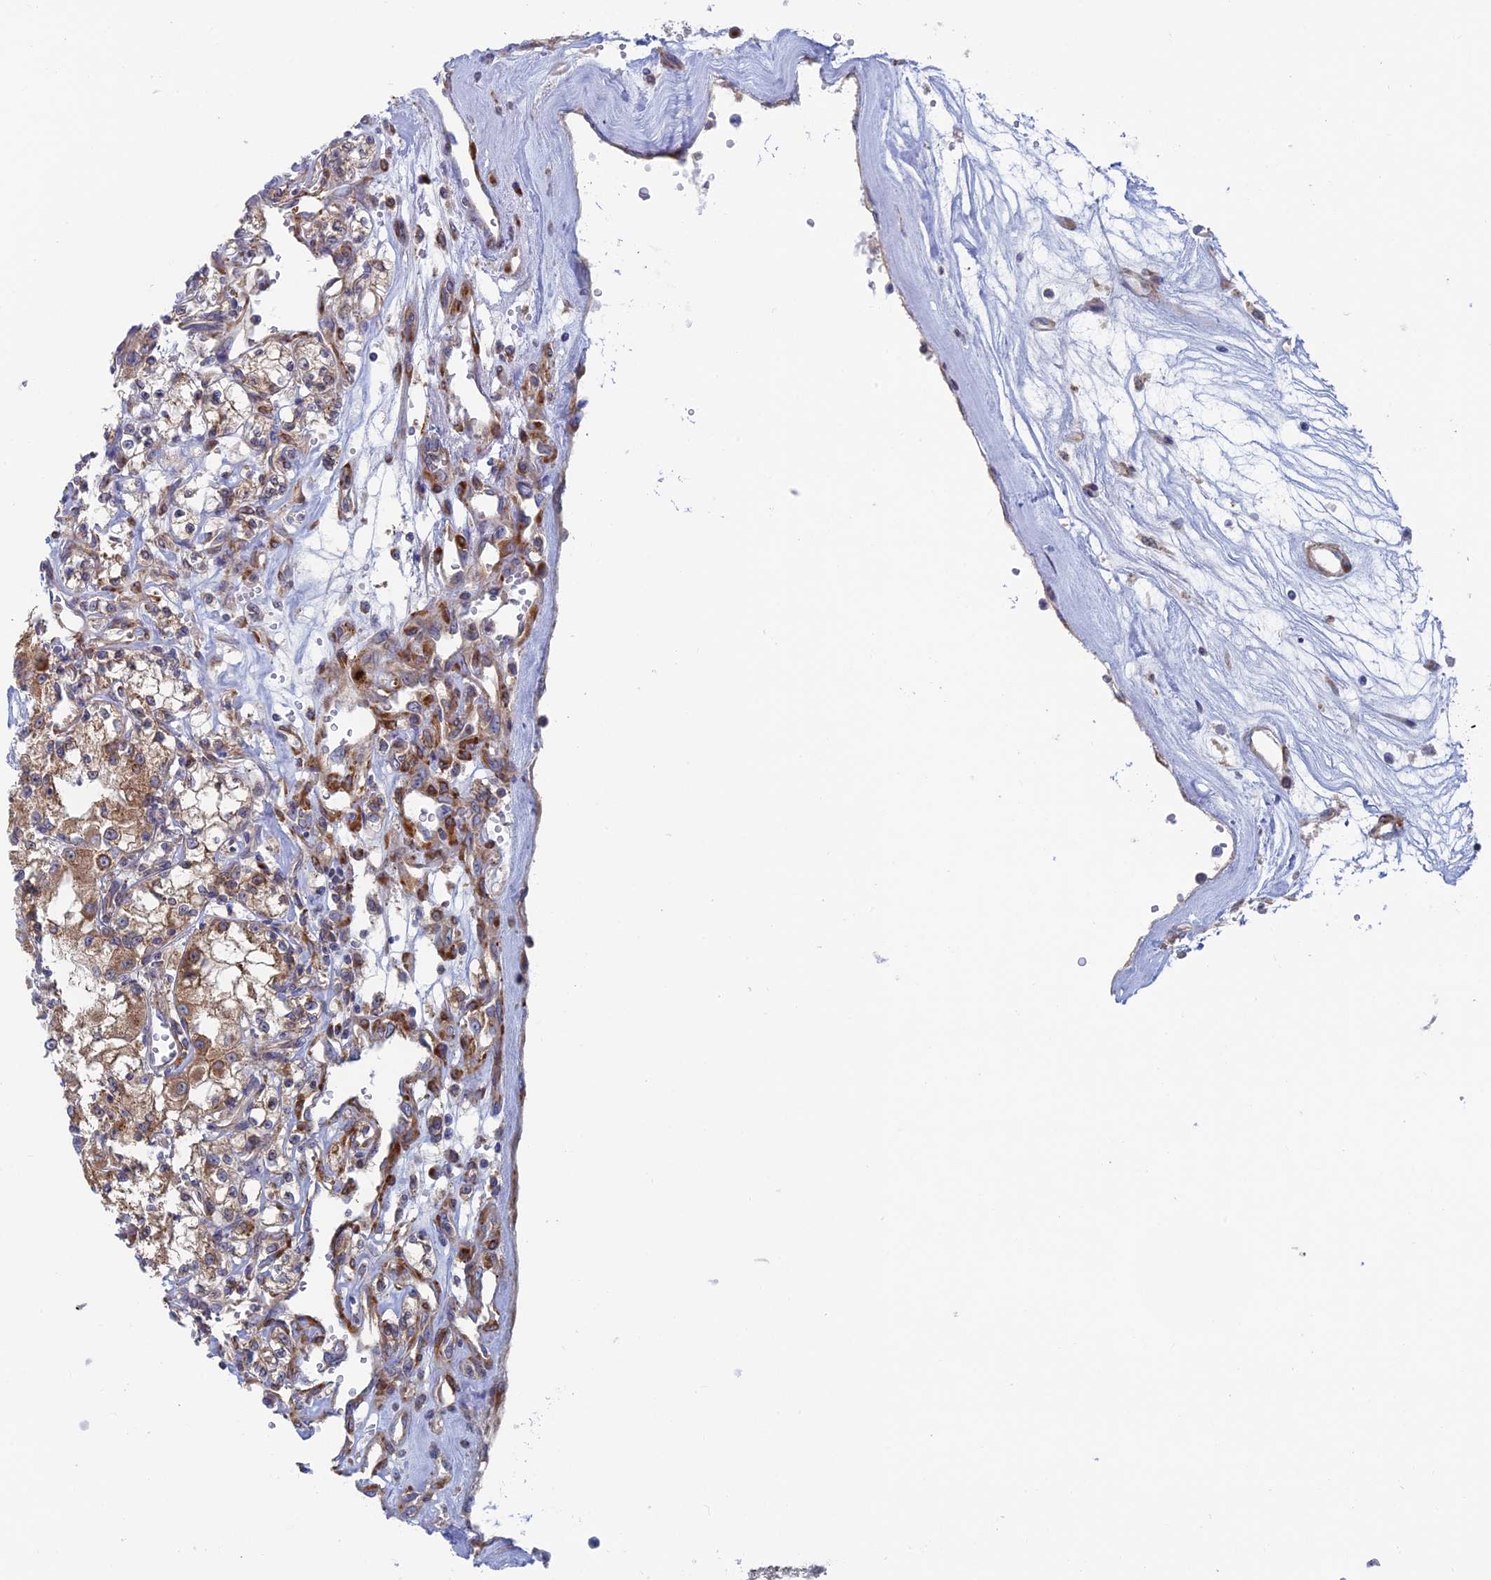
{"staining": {"intensity": "moderate", "quantity": ">75%", "location": "cytoplasmic/membranous"}, "tissue": "renal cancer", "cell_type": "Tumor cells", "image_type": "cancer", "snomed": [{"axis": "morphology", "description": "Adenocarcinoma, NOS"}, {"axis": "topography", "description": "Kidney"}], "caption": "Tumor cells demonstrate moderate cytoplasmic/membranous staining in about >75% of cells in renal cancer (adenocarcinoma).", "gene": "TBC1D30", "patient": {"sex": "female", "age": 59}}